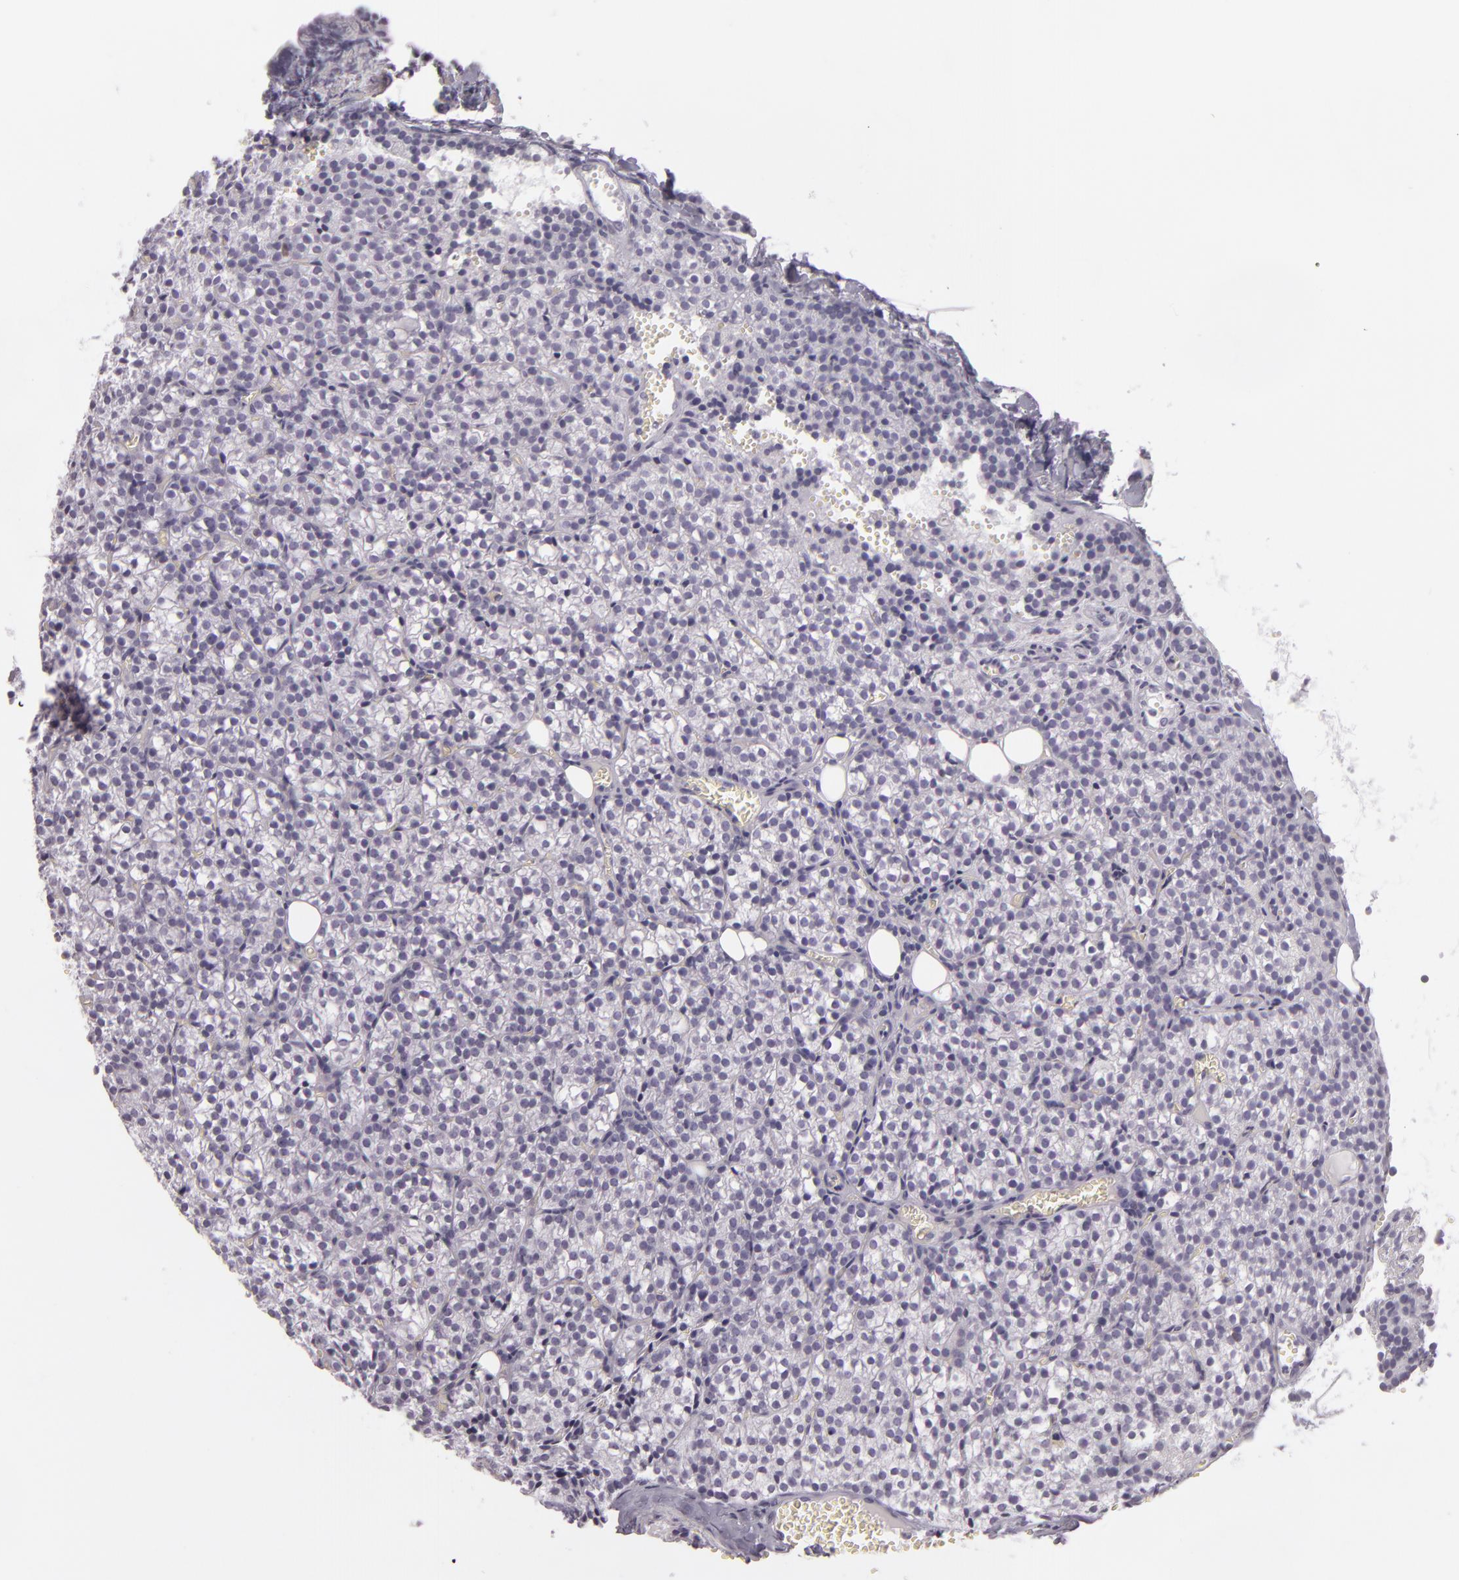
{"staining": {"intensity": "negative", "quantity": "none", "location": "none"}, "tissue": "parathyroid gland", "cell_type": "Glandular cells", "image_type": "normal", "snomed": [{"axis": "morphology", "description": "Normal tissue, NOS"}, {"axis": "topography", "description": "Parathyroid gland"}], "caption": "This image is of unremarkable parathyroid gland stained with immunohistochemistry to label a protein in brown with the nuclei are counter-stained blue. There is no expression in glandular cells. (DAB immunohistochemistry visualized using brightfield microscopy, high magnification).", "gene": "MCM3", "patient": {"sex": "female", "age": 17}}